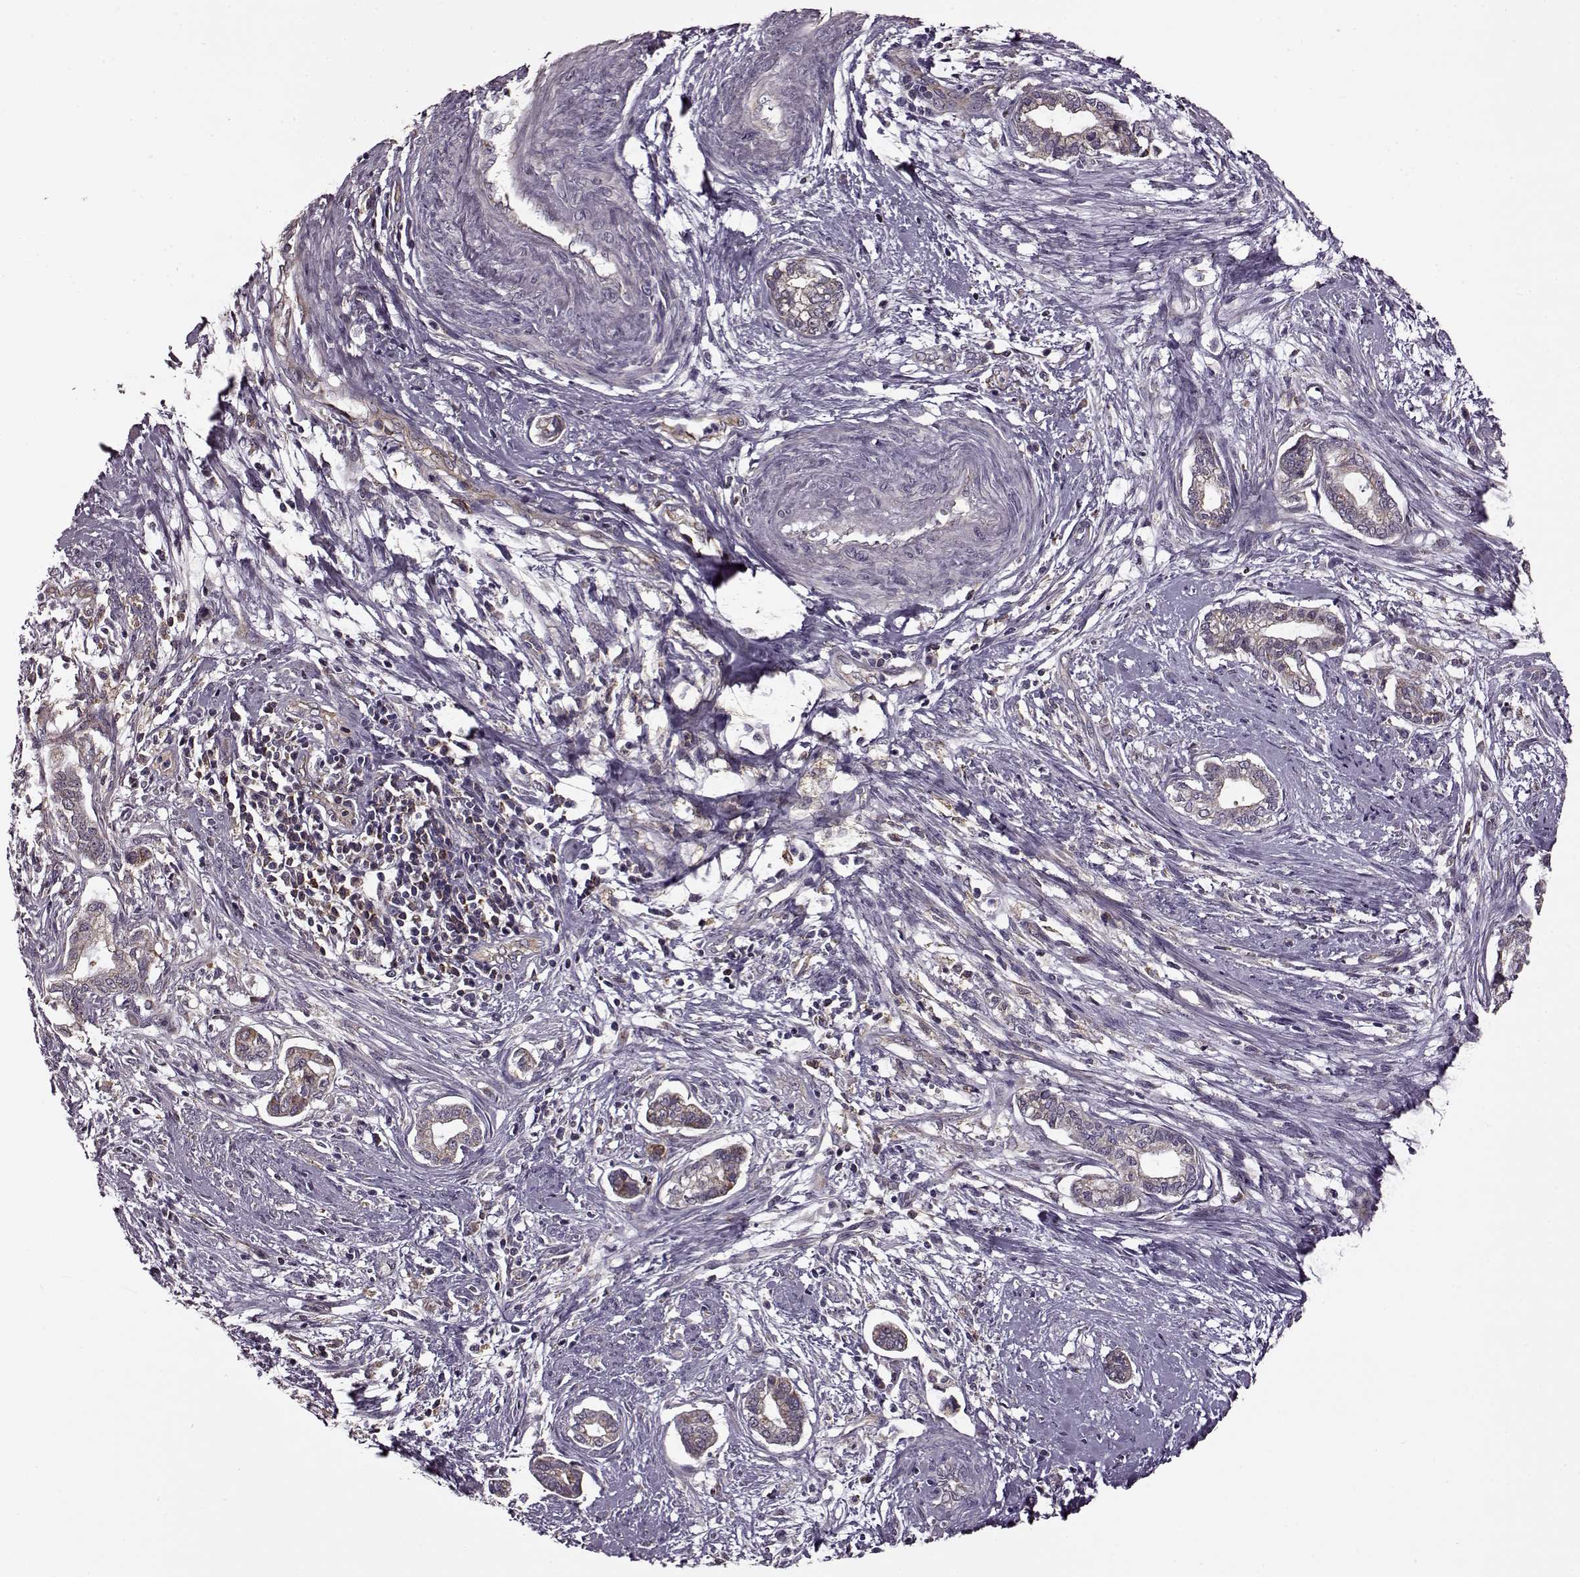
{"staining": {"intensity": "moderate", "quantity": ">75%", "location": "cytoplasmic/membranous"}, "tissue": "cervical cancer", "cell_type": "Tumor cells", "image_type": "cancer", "snomed": [{"axis": "morphology", "description": "Adenocarcinoma, NOS"}, {"axis": "topography", "description": "Cervix"}], "caption": "An IHC histopathology image of neoplastic tissue is shown. Protein staining in brown highlights moderate cytoplasmic/membranous positivity in cervical cancer within tumor cells. Nuclei are stained in blue.", "gene": "MTSS1", "patient": {"sex": "female", "age": 62}}